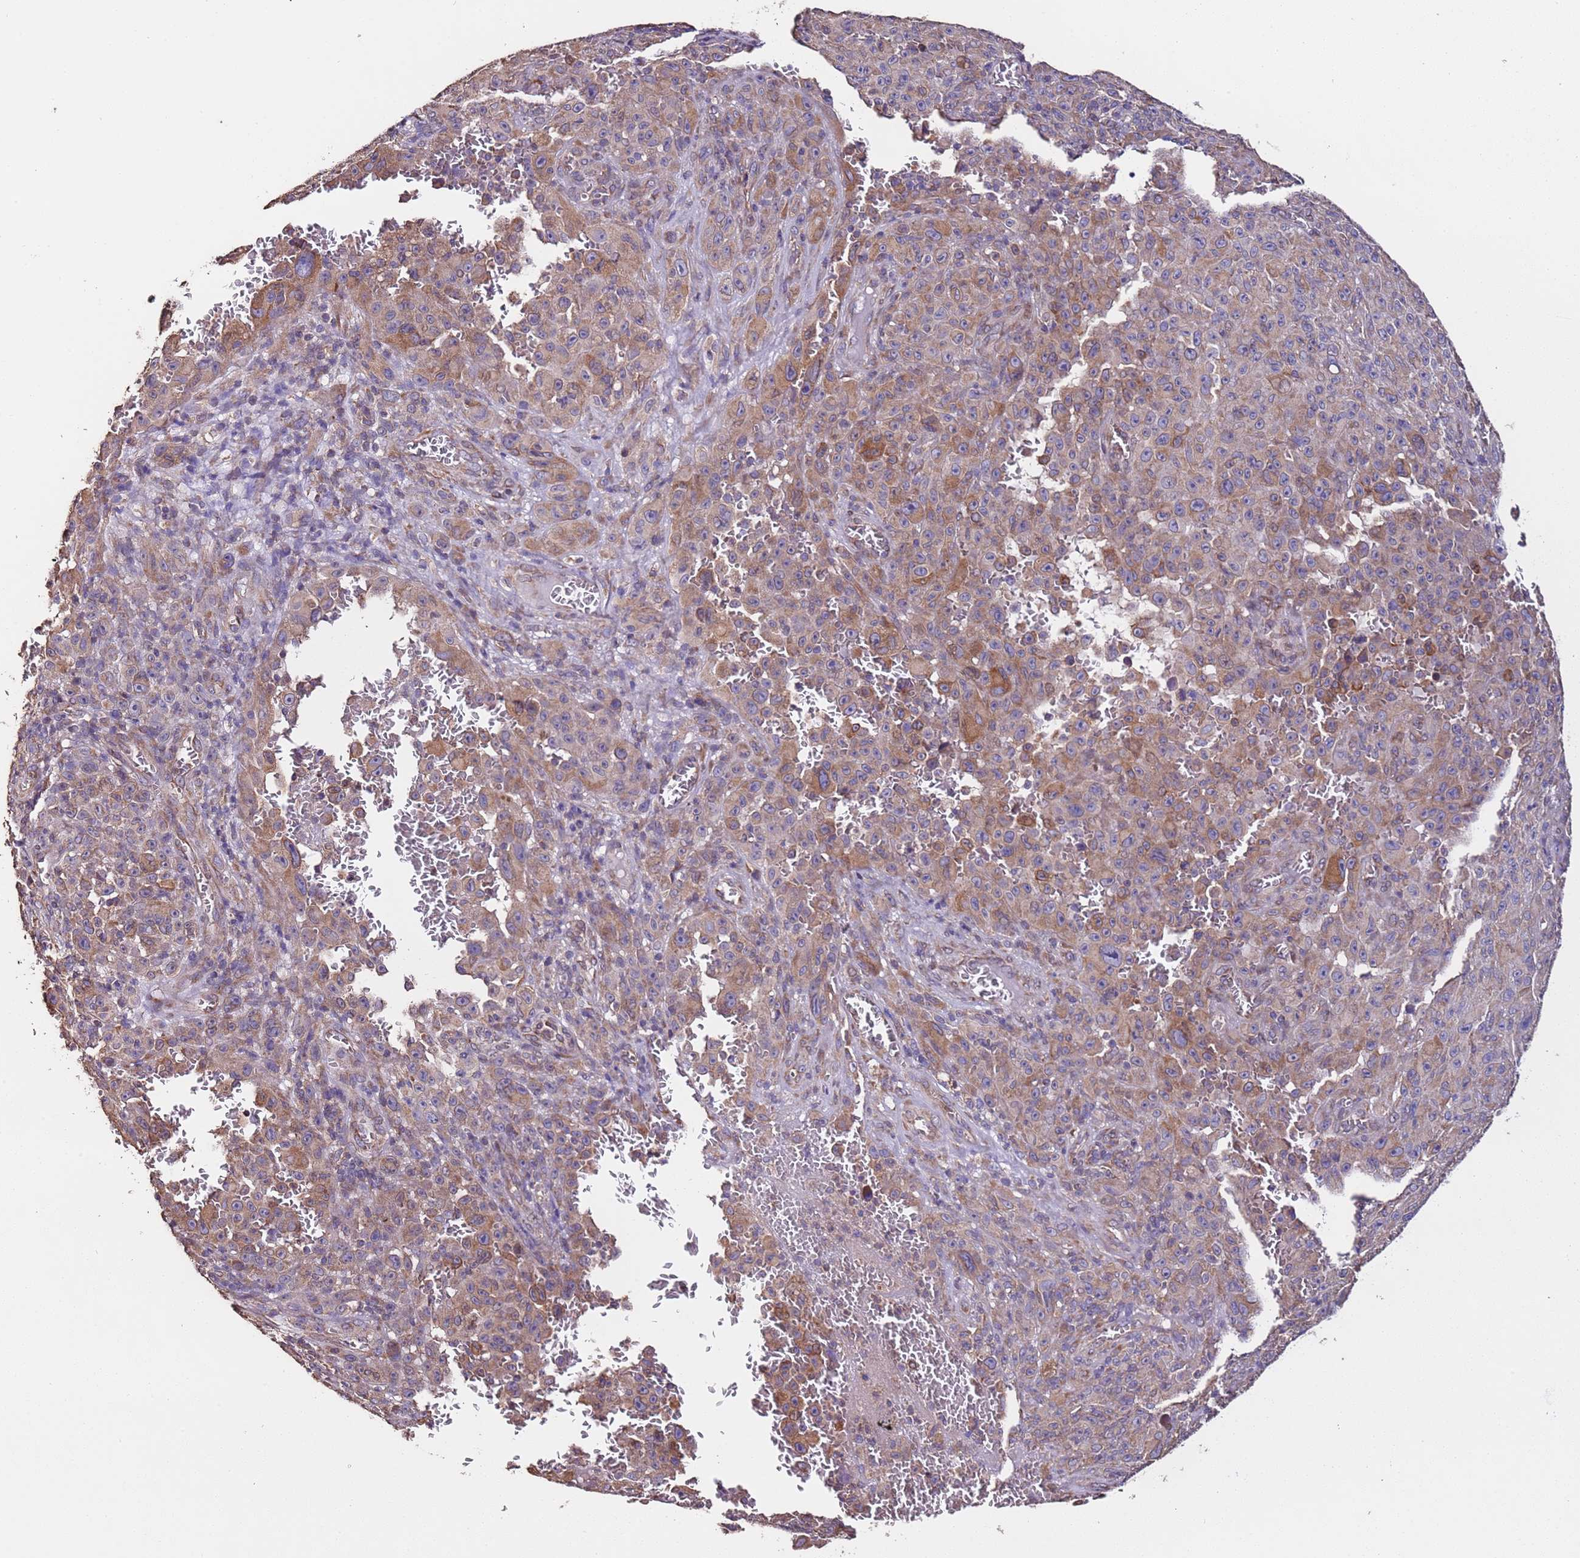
{"staining": {"intensity": "moderate", "quantity": "25%-75%", "location": "cytoplasmic/membranous"}, "tissue": "melanoma", "cell_type": "Tumor cells", "image_type": "cancer", "snomed": [{"axis": "morphology", "description": "Malignant melanoma, NOS"}, {"axis": "topography", "description": "Skin"}], "caption": "Immunohistochemical staining of melanoma shows moderate cytoplasmic/membranous protein expression in approximately 25%-75% of tumor cells. The protein is shown in brown color, while the nuclei are stained blue.", "gene": "SLC41A3", "patient": {"sex": "female", "age": 82}}